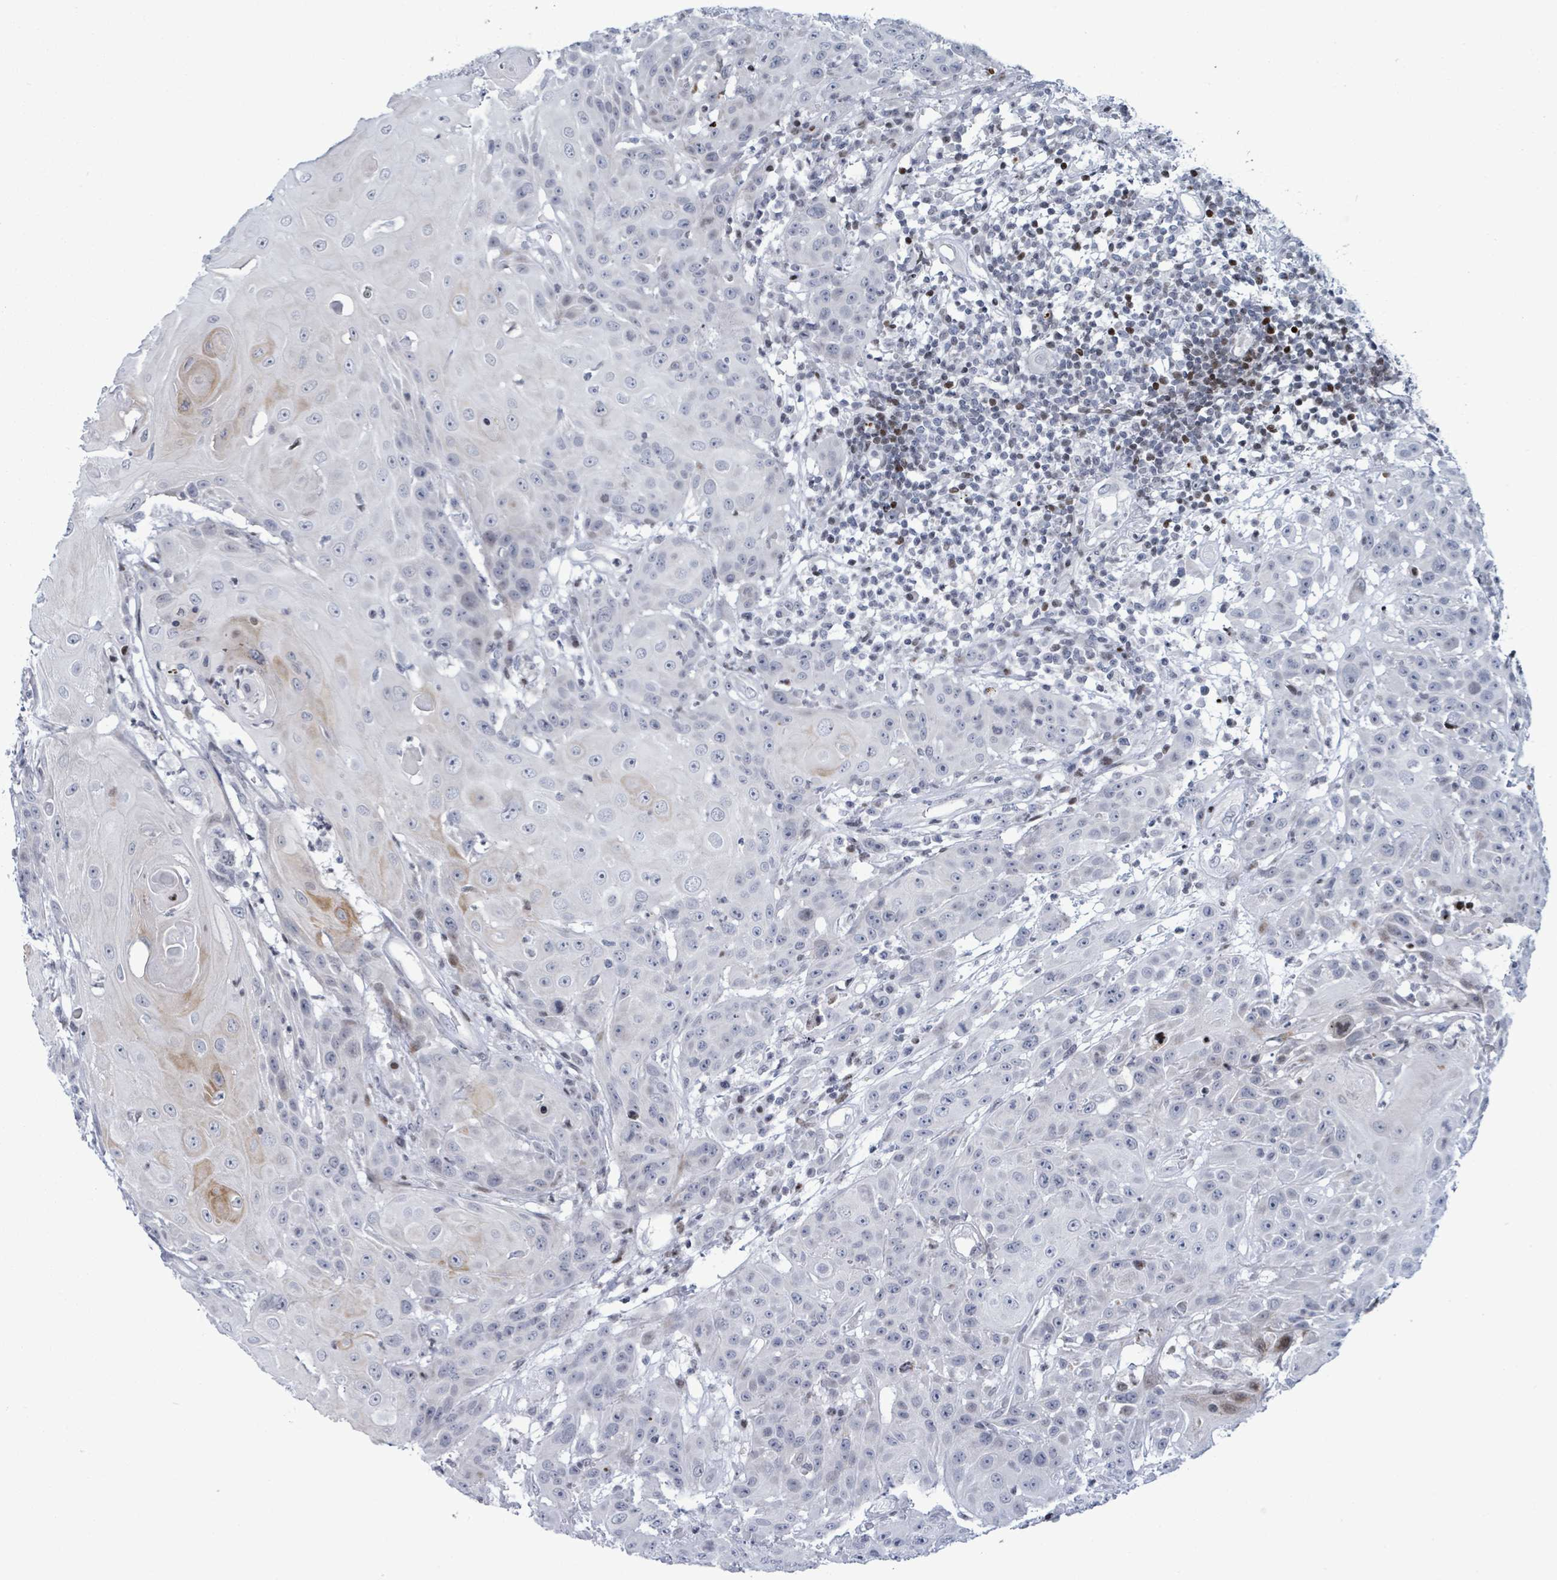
{"staining": {"intensity": "moderate", "quantity": "<25%", "location": "cytoplasmic/membranous"}, "tissue": "head and neck cancer", "cell_type": "Tumor cells", "image_type": "cancer", "snomed": [{"axis": "morphology", "description": "Squamous cell carcinoma, NOS"}, {"axis": "topography", "description": "Skin"}, {"axis": "topography", "description": "Head-Neck"}], "caption": "A histopathology image of head and neck squamous cell carcinoma stained for a protein demonstrates moderate cytoplasmic/membranous brown staining in tumor cells.", "gene": "FNDC4", "patient": {"sex": "male", "age": 80}}